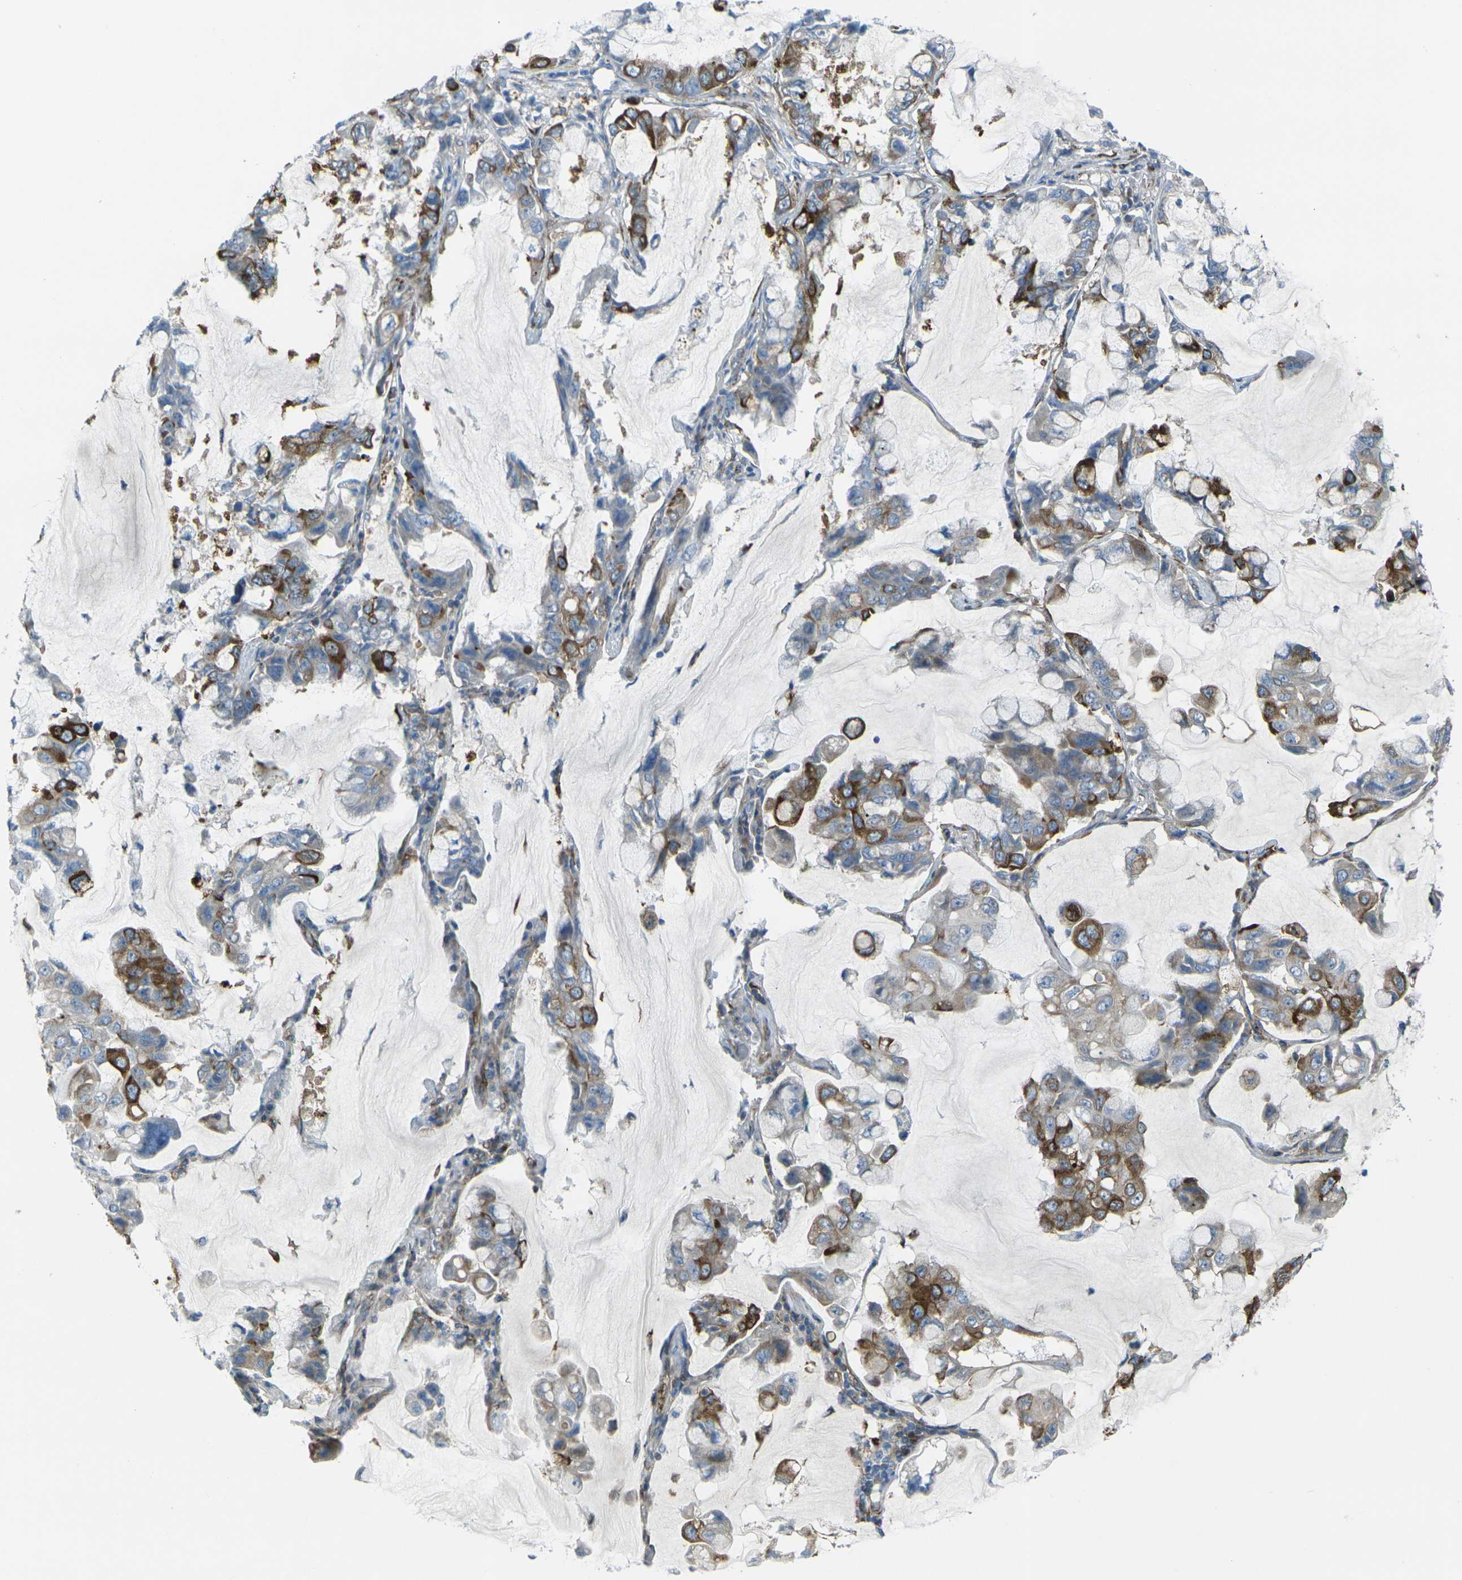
{"staining": {"intensity": "moderate", "quantity": "25%-75%", "location": "cytoplasmic/membranous"}, "tissue": "lung cancer", "cell_type": "Tumor cells", "image_type": "cancer", "snomed": [{"axis": "morphology", "description": "Adenocarcinoma, NOS"}, {"axis": "topography", "description": "Lung"}], "caption": "Adenocarcinoma (lung) stained for a protein (brown) shows moderate cytoplasmic/membranous positive expression in approximately 25%-75% of tumor cells.", "gene": "CELSR2", "patient": {"sex": "male", "age": 64}}